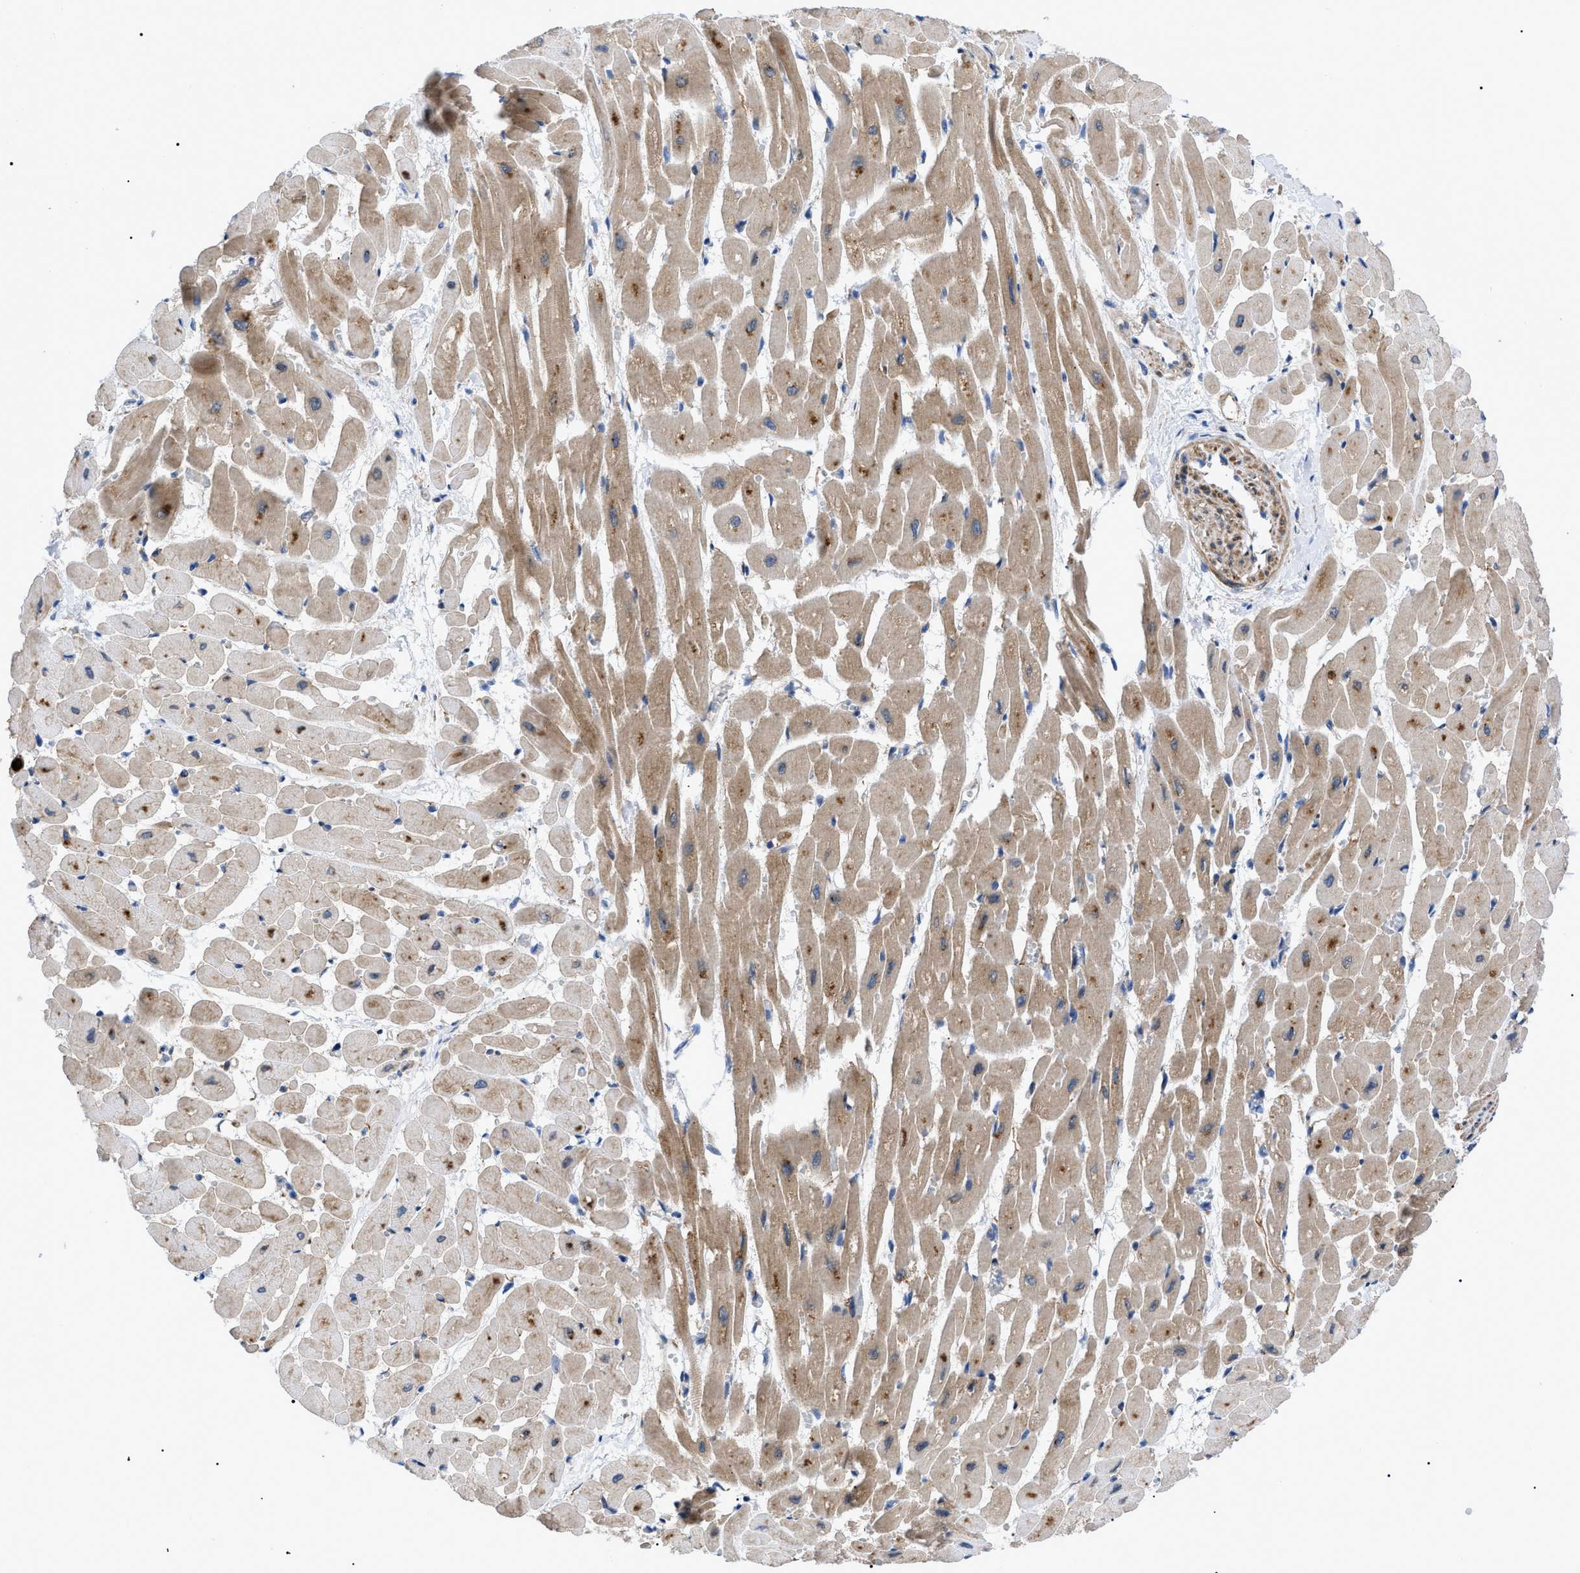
{"staining": {"intensity": "moderate", "quantity": ">75%", "location": "cytoplasmic/membranous"}, "tissue": "heart muscle", "cell_type": "Cardiomyocytes", "image_type": "normal", "snomed": [{"axis": "morphology", "description": "Normal tissue, NOS"}, {"axis": "topography", "description": "Heart"}], "caption": "Heart muscle stained for a protein reveals moderate cytoplasmic/membranous positivity in cardiomyocytes. (Stains: DAB (3,3'-diaminobenzidine) in brown, nuclei in blue, Microscopy: brightfield microscopy at high magnification).", "gene": "HSPB8", "patient": {"sex": "male", "age": 45}}